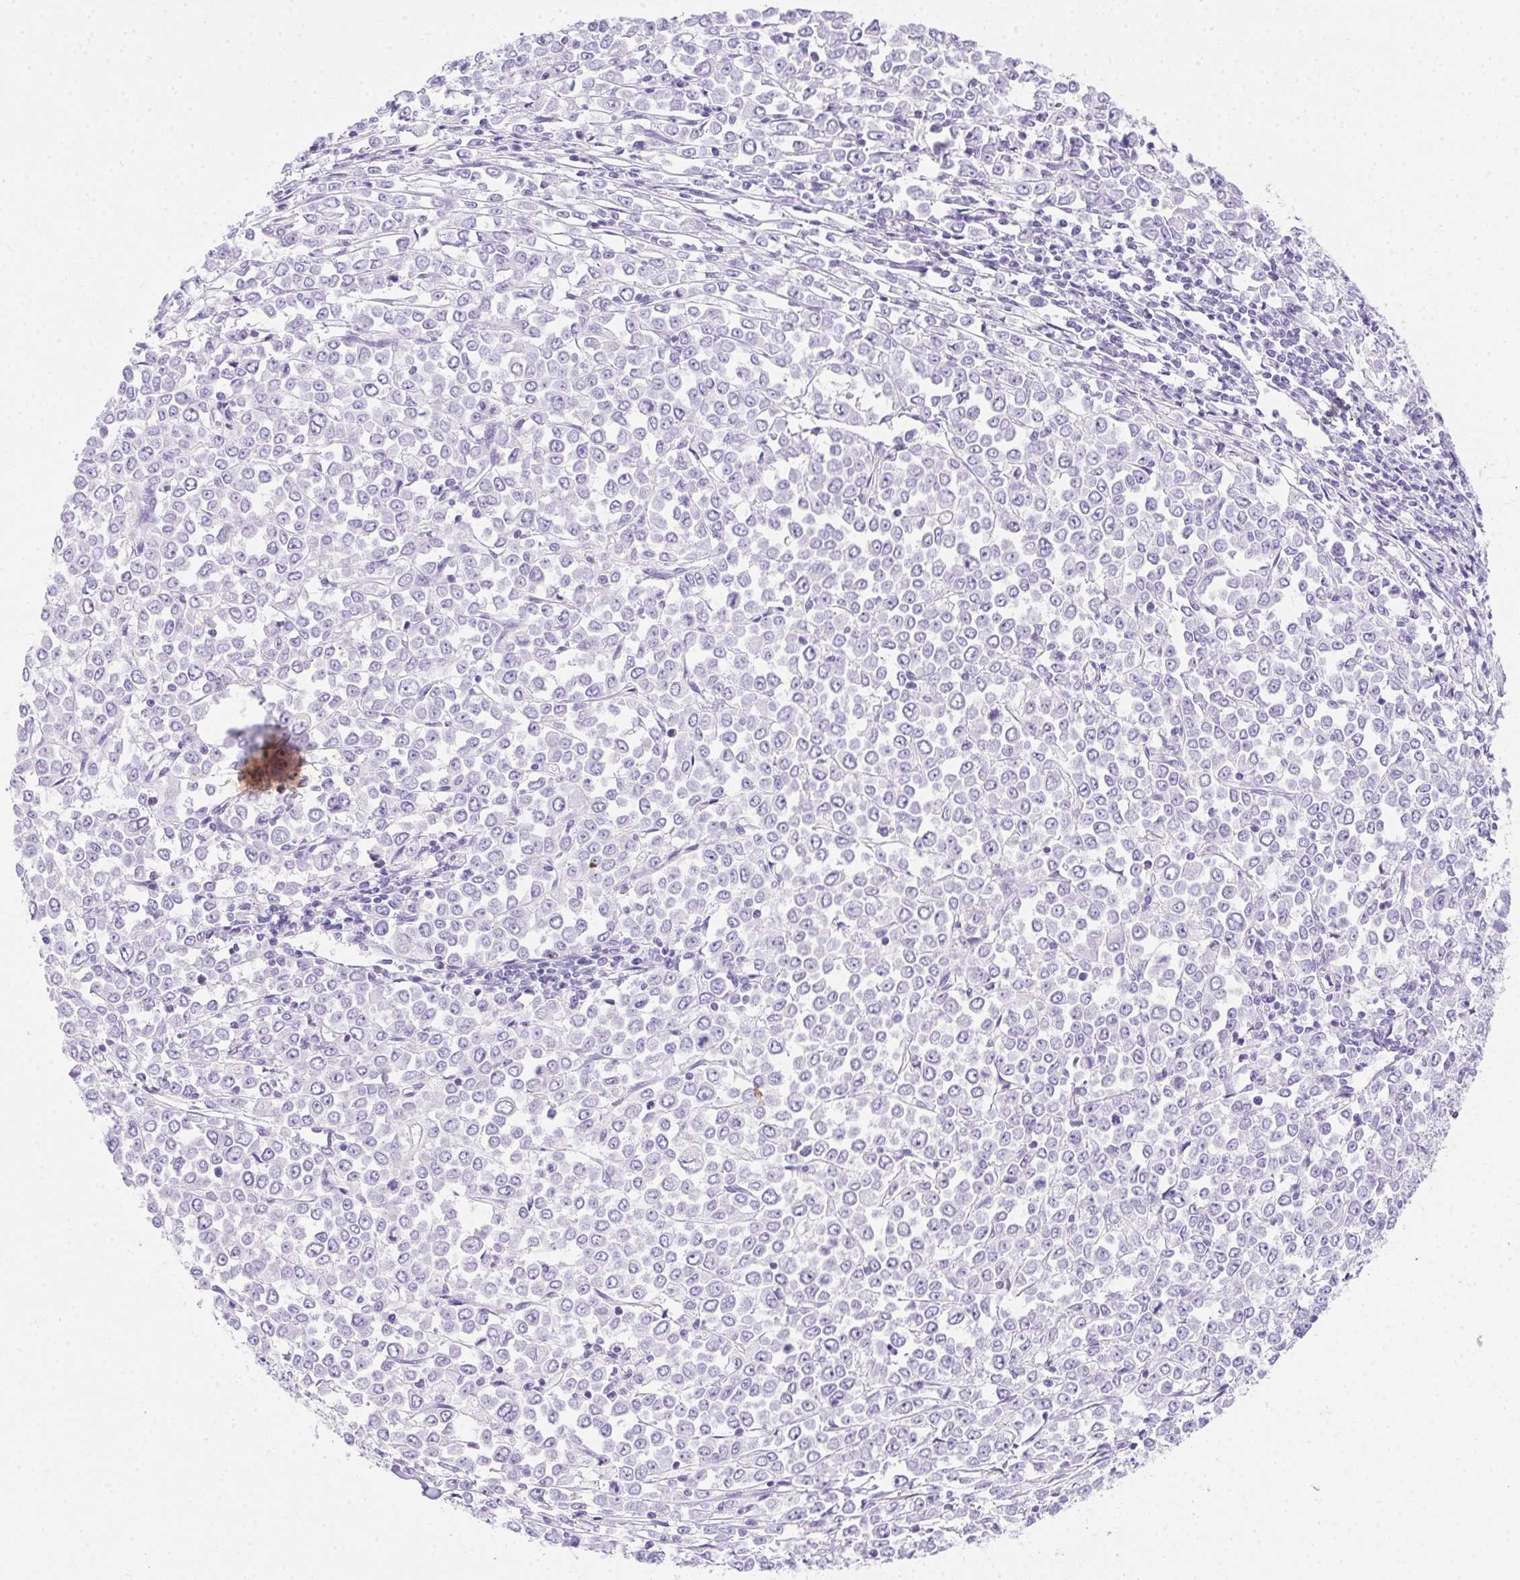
{"staining": {"intensity": "negative", "quantity": "none", "location": "none"}, "tissue": "stomach cancer", "cell_type": "Tumor cells", "image_type": "cancer", "snomed": [{"axis": "morphology", "description": "Adenocarcinoma, NOS"}, {"axis": "topography", "description": "Stomach, upper"}], "caption": "This is a micrograph of IHC staining of adenocarcinoma (stomach), which shows no staining in tumor cells.", "gene": "SPACA5B", "patient": {"sex": "male", "age": 70}}